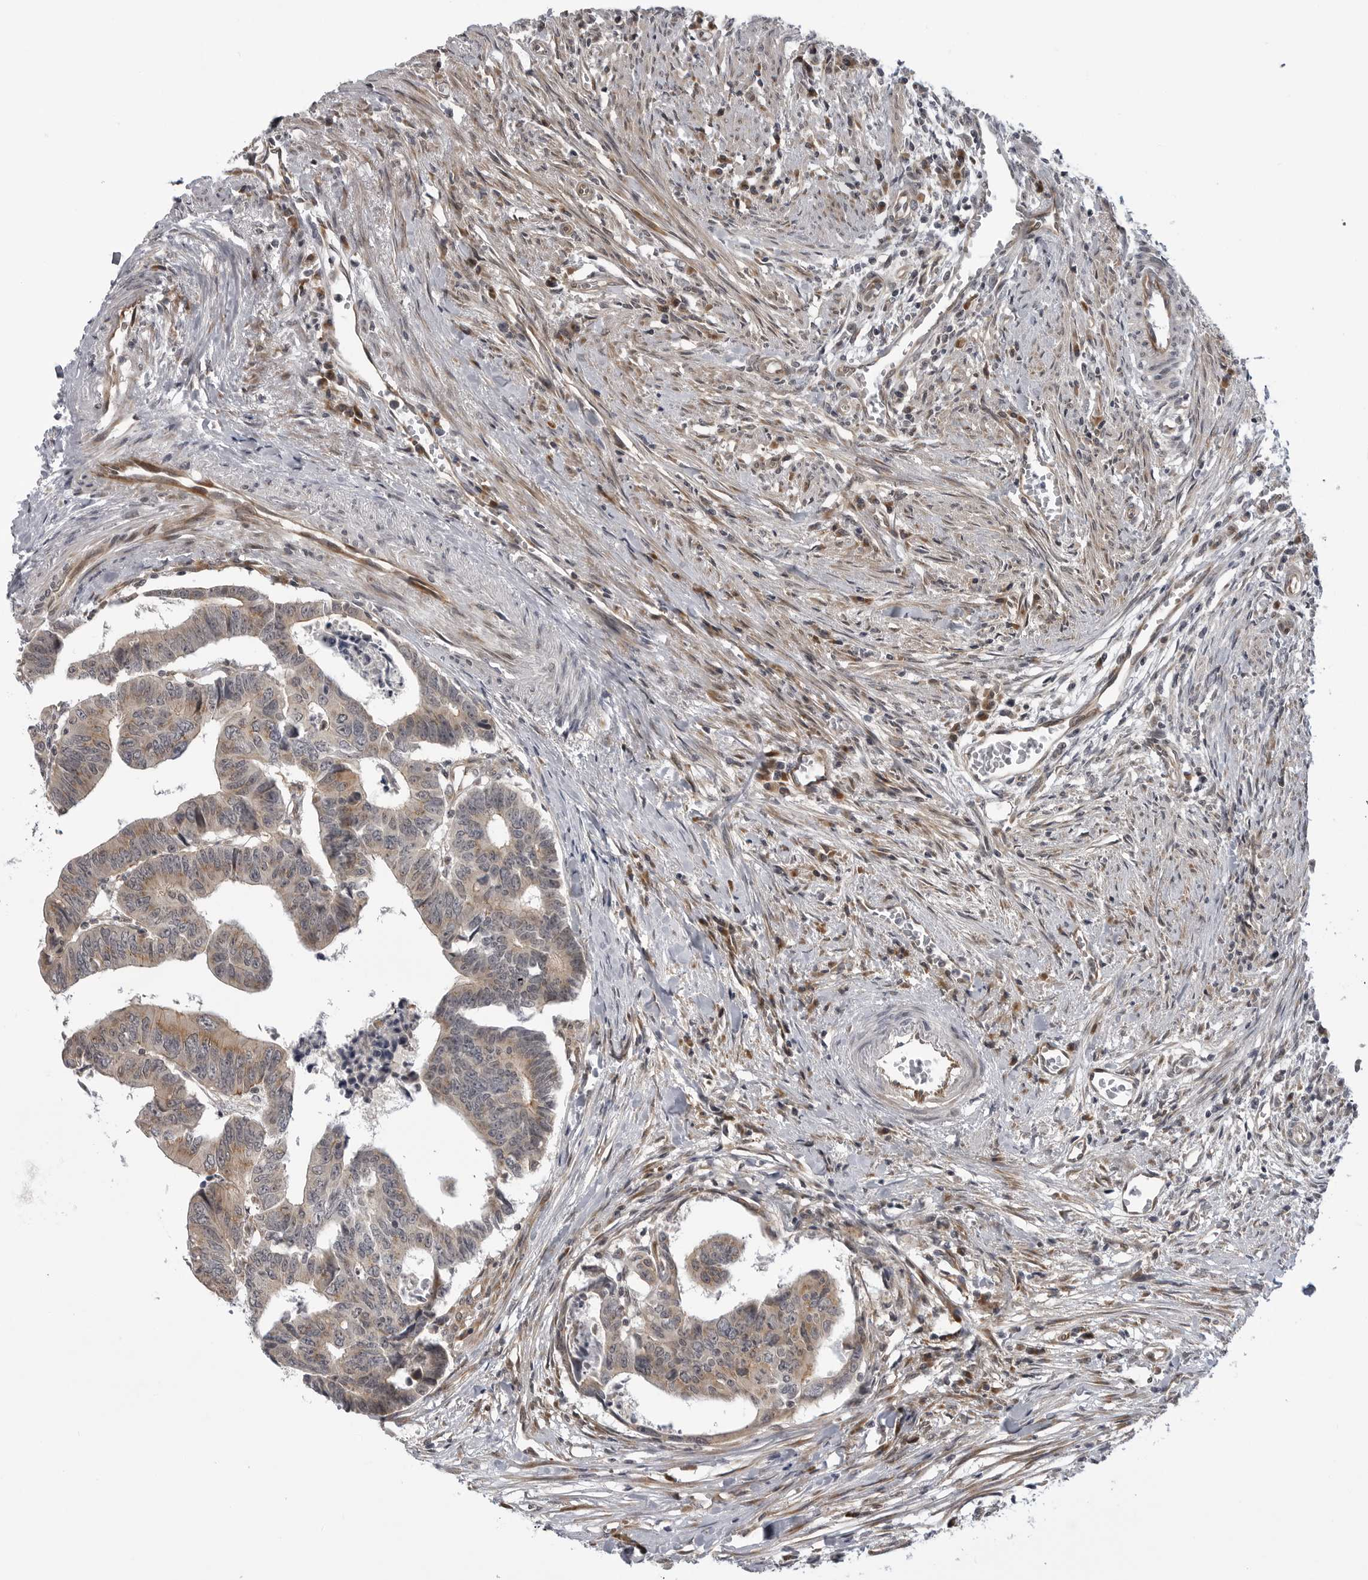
{"staining": {"intensity": "weak", "quantity": ">75%", "location": "cytoplasmic/membranous"}, "tissue": "colorectal cancer", "cell_type": "Tumor cells", "image_type": "cancer", "snomed": [{"axis": "morphology", "description": "Adenocarcinoma, NOS"}, {"axis": "topography", "description": "Rectum"}], "caption": "Immunohistochemical staining of colorectal adenocarcinoma reveals low levels of weak cytoplasmic/membranous protein staining in approximately >75% of tumor cells.", "gene": "LRRC45", "patient": {"sex": "female", "age": 65}}